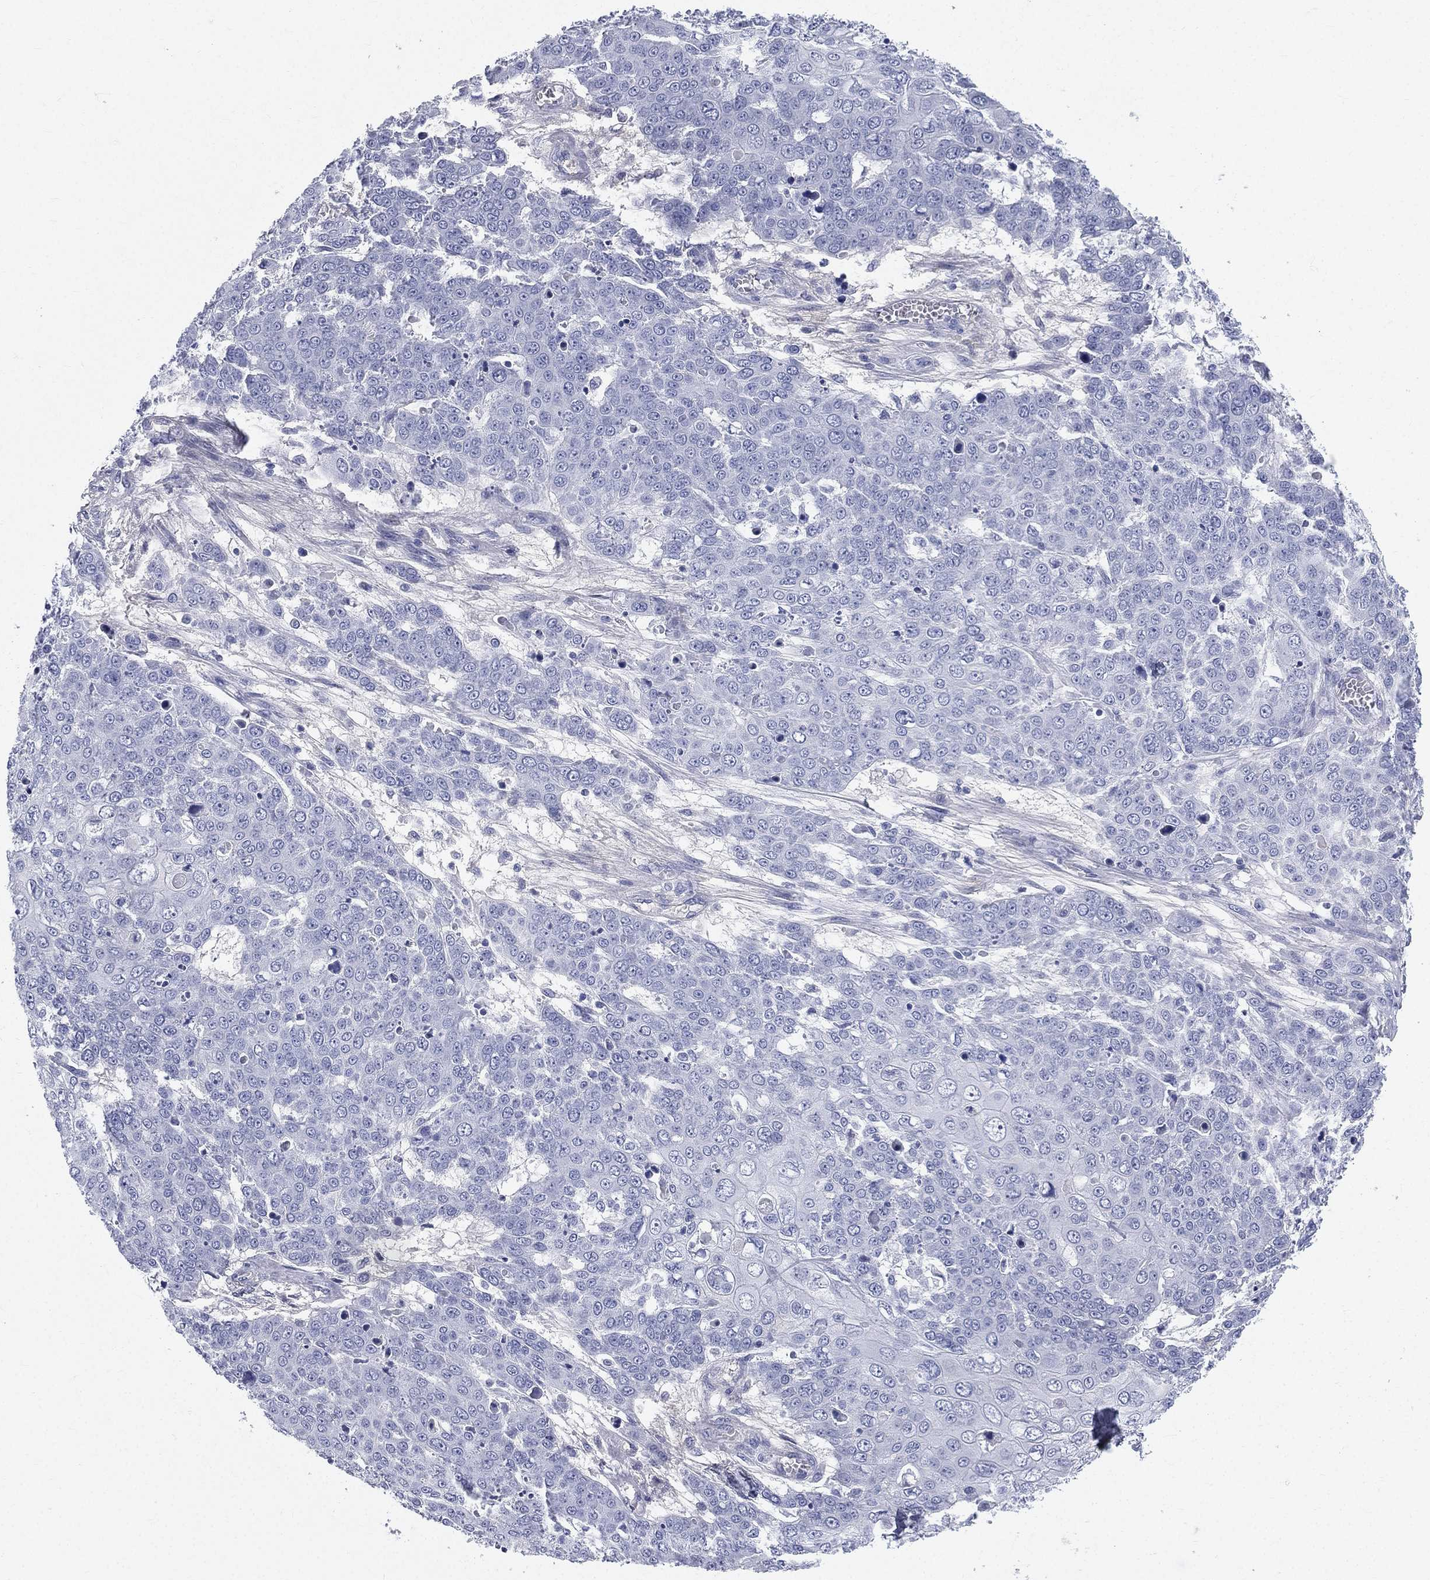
{"staining": {"intensity": "negative", "quantity": "none", "location": "none"}, "tissue": "skin cancer", "cell_type": "Tumor cells", "image_type": "cancer", "snomed": [{"axis": "morphology", "description": "Squamous cell carcinoma, NOS"}, {"axis": "topography", "description": "Skin"}], "caption": "Protein analysis of skin cancer exhibits no significant positivity in tumor cells.", "gene": "HP", "patient": {"sex": "male", "age": 71}}